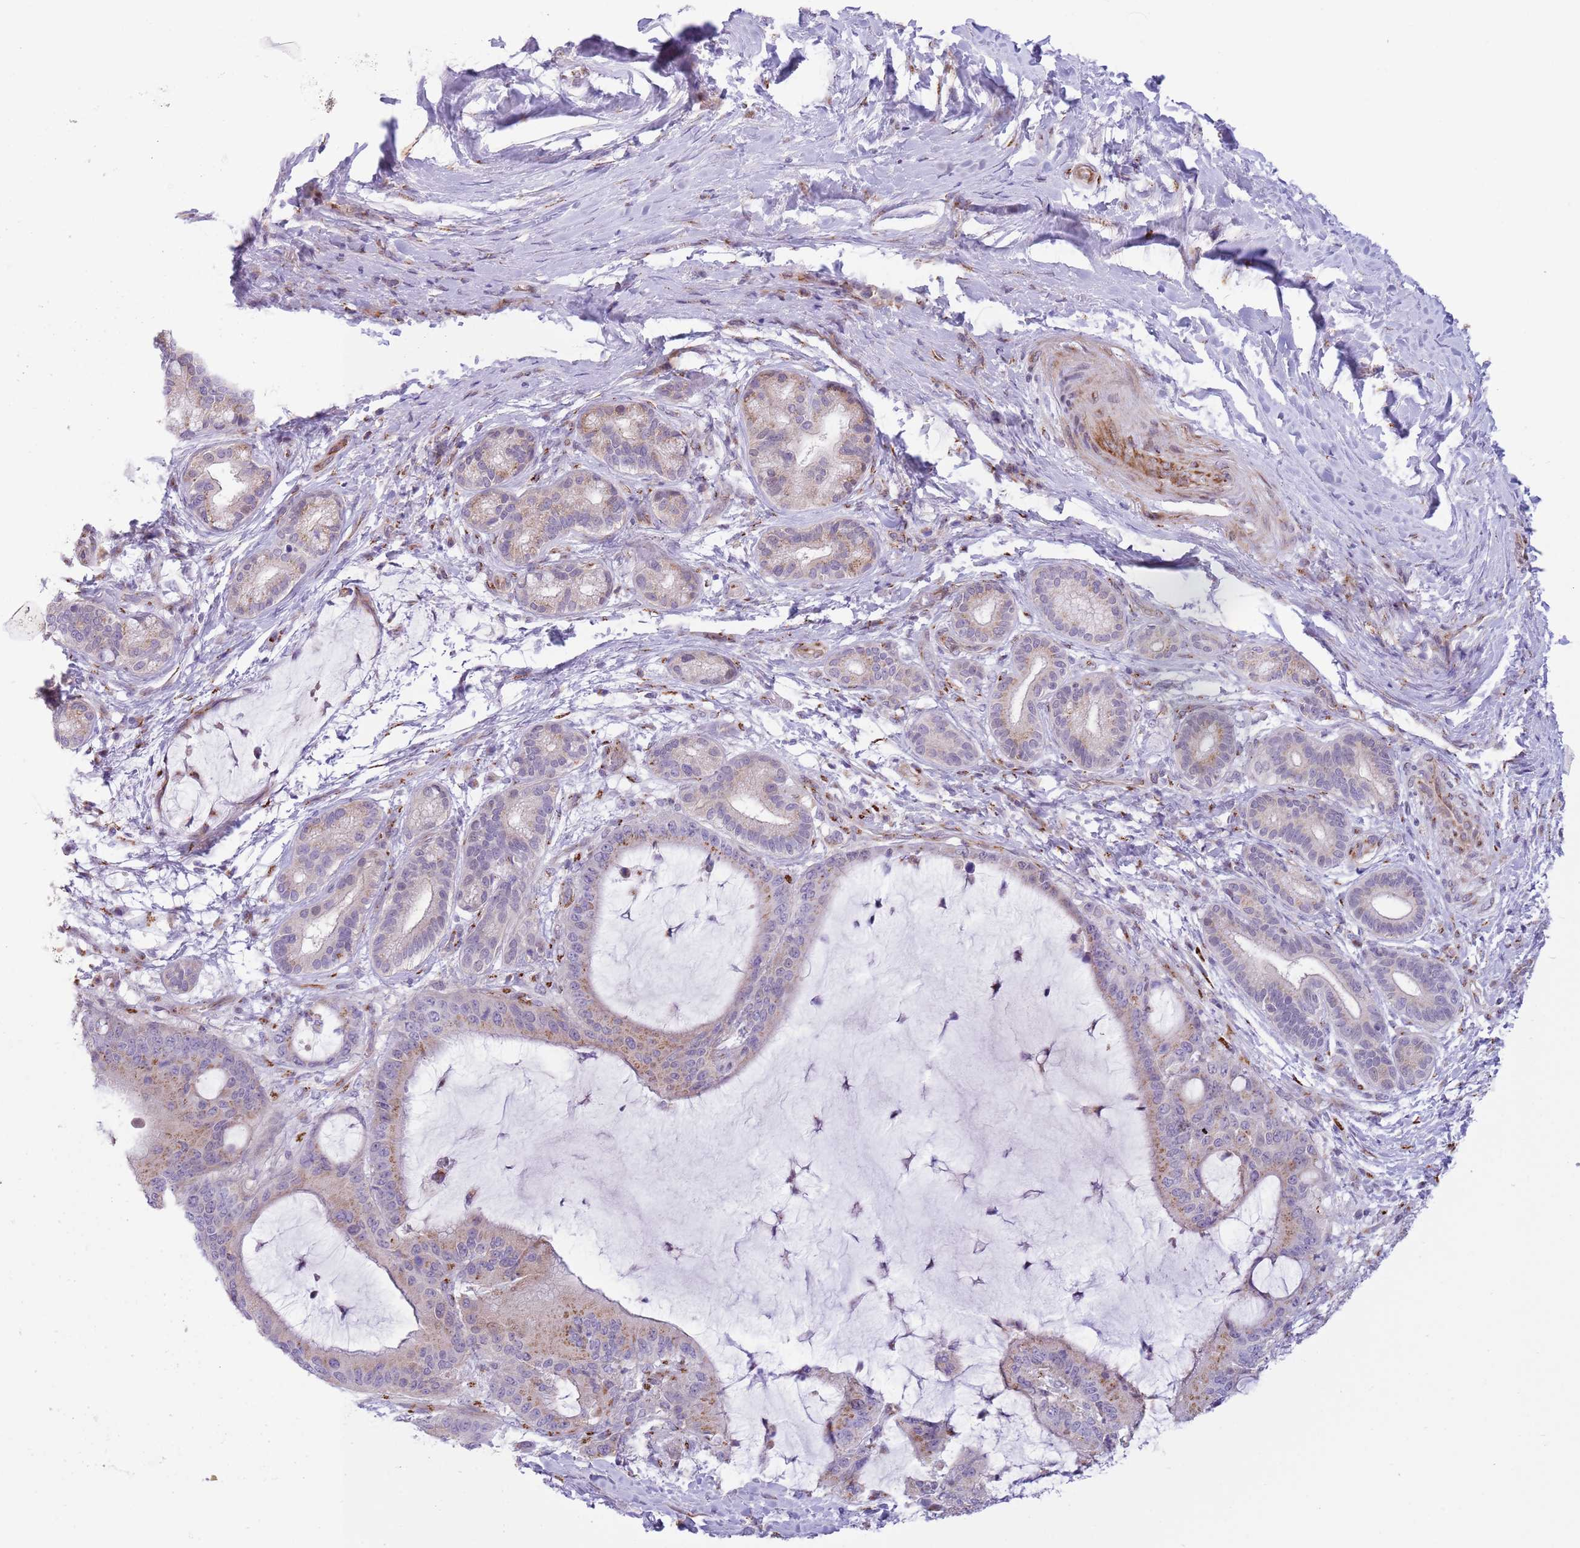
{"staining": {"intensity": "moderate", "quantity": "25%-75%", "location": "cytoplasmic/membranous"}, "tissue": "liver cancer", "cell_type": "Tumor cells", "image_type": "cancer", "snomed": [{"axis": "morphology", "description": "Normal tissue, NOS"}, {"axis": "morphology", "description": "Cholangiocarcinoma"}, {"axis": "topography", "description": "Liver"}, {"axis": "topography", "description": "Peripheral nerve tissue"}], "caption": "The image exhibits staining of liver cholangiocarcinoma, revealing moderate cytoplasmic/membranous protein expression (brown color) within tumor cells. (brown staining indicates protein expression, while blue staining denotes nuclei).", "gene": "C20orf96", "patient": {"sex": "female", "age": 73}}